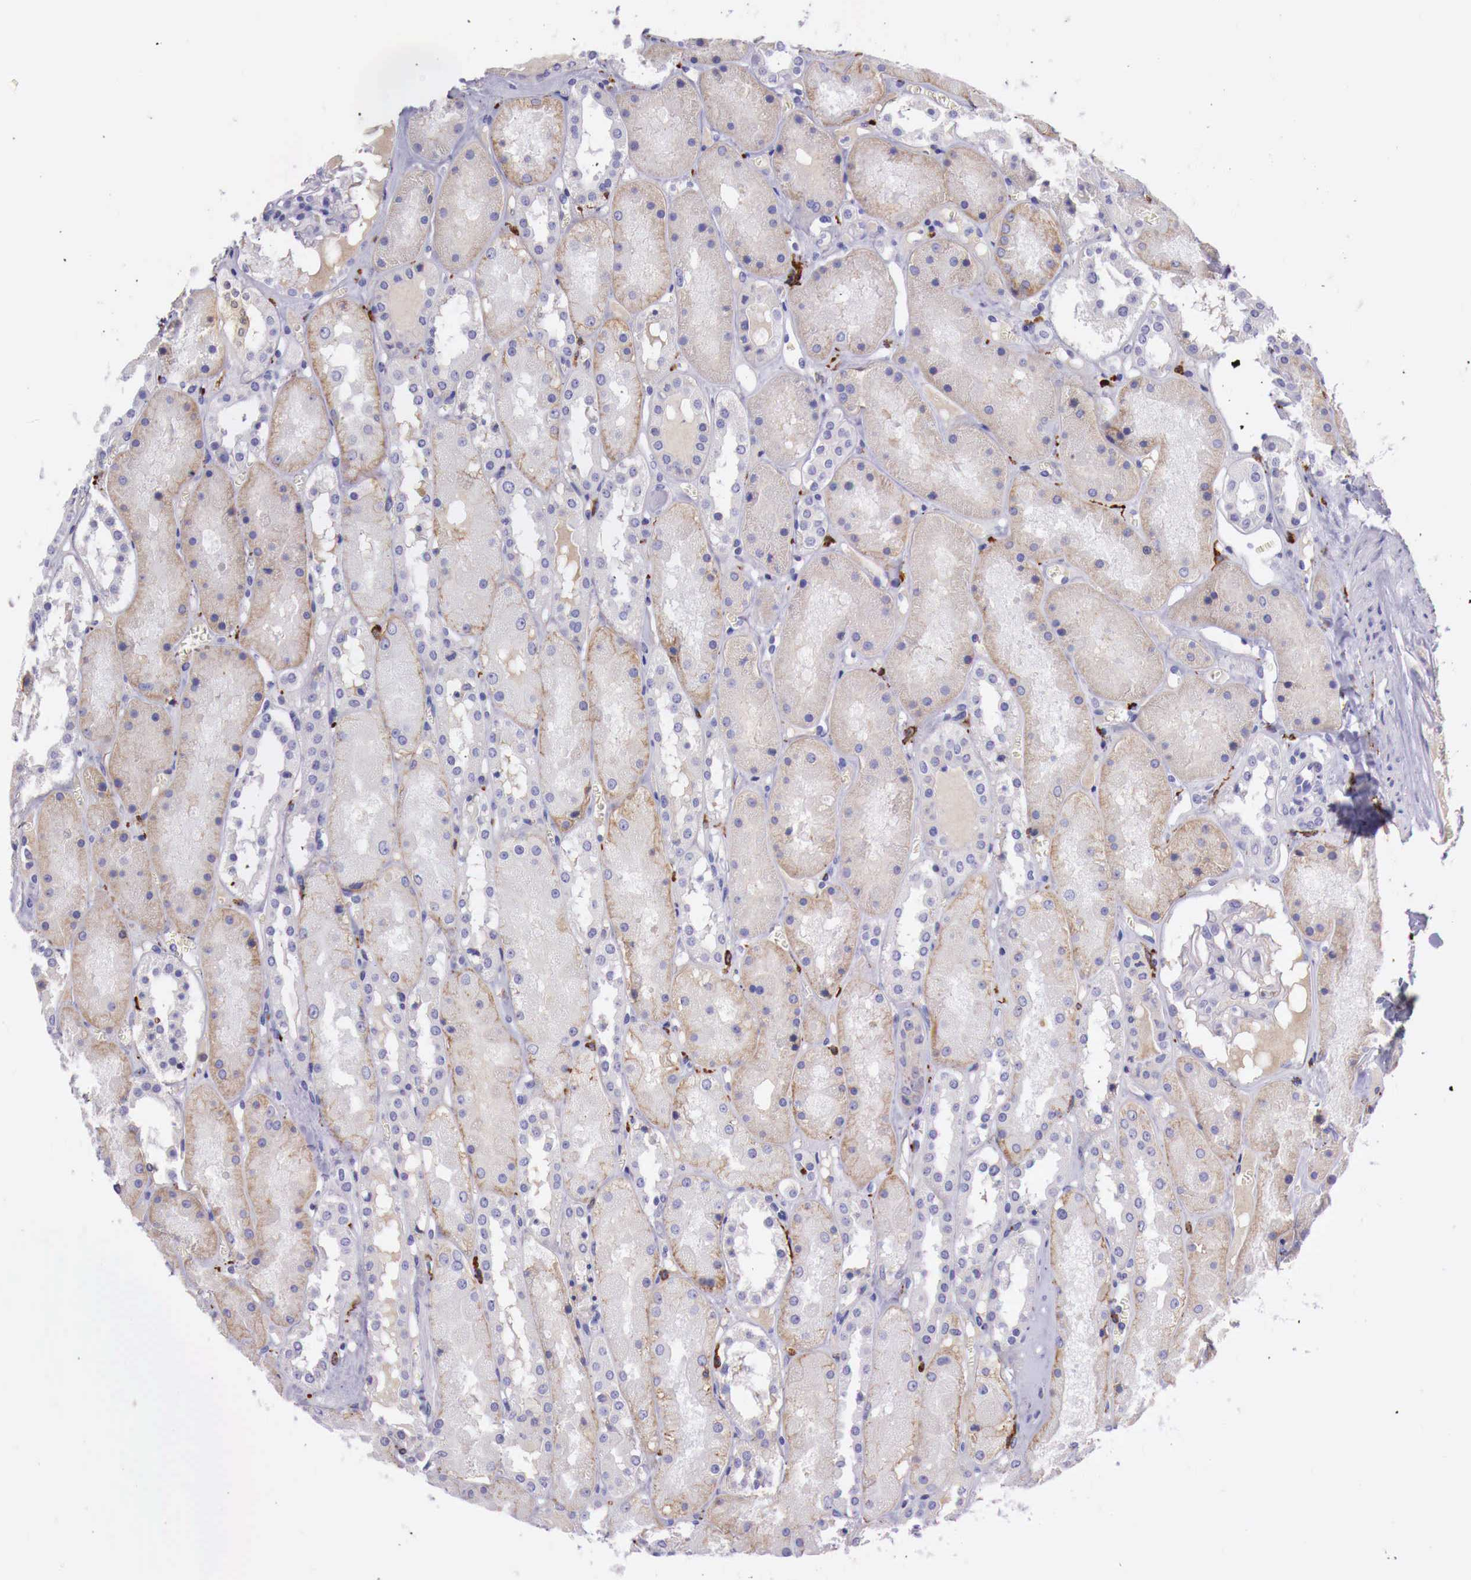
{"staining": {"intensity": "negative", "quantity": "none", "location": "none"}, "tissue": "kidney", "cell_type": "Cells in glomeruli", "image_type": "normal", "snomed": [{"axis": "morphology", "description": "Normal tissue, NOS"}, {"axis": "topography", "description": "Kidney"}], "caption": "Immunohistochemical staining of normal kidney exhibits no significant staining in cells in glomeruli. Brightfield microscopy of immunohistochemistry (IHC) stained with DAB (3,3'-diaminobenzidine) (brown) and hematoxylin (blue), captured at high magnification.", "gene": "MSR1", "patient": {"sex": "male", "age": 36}}